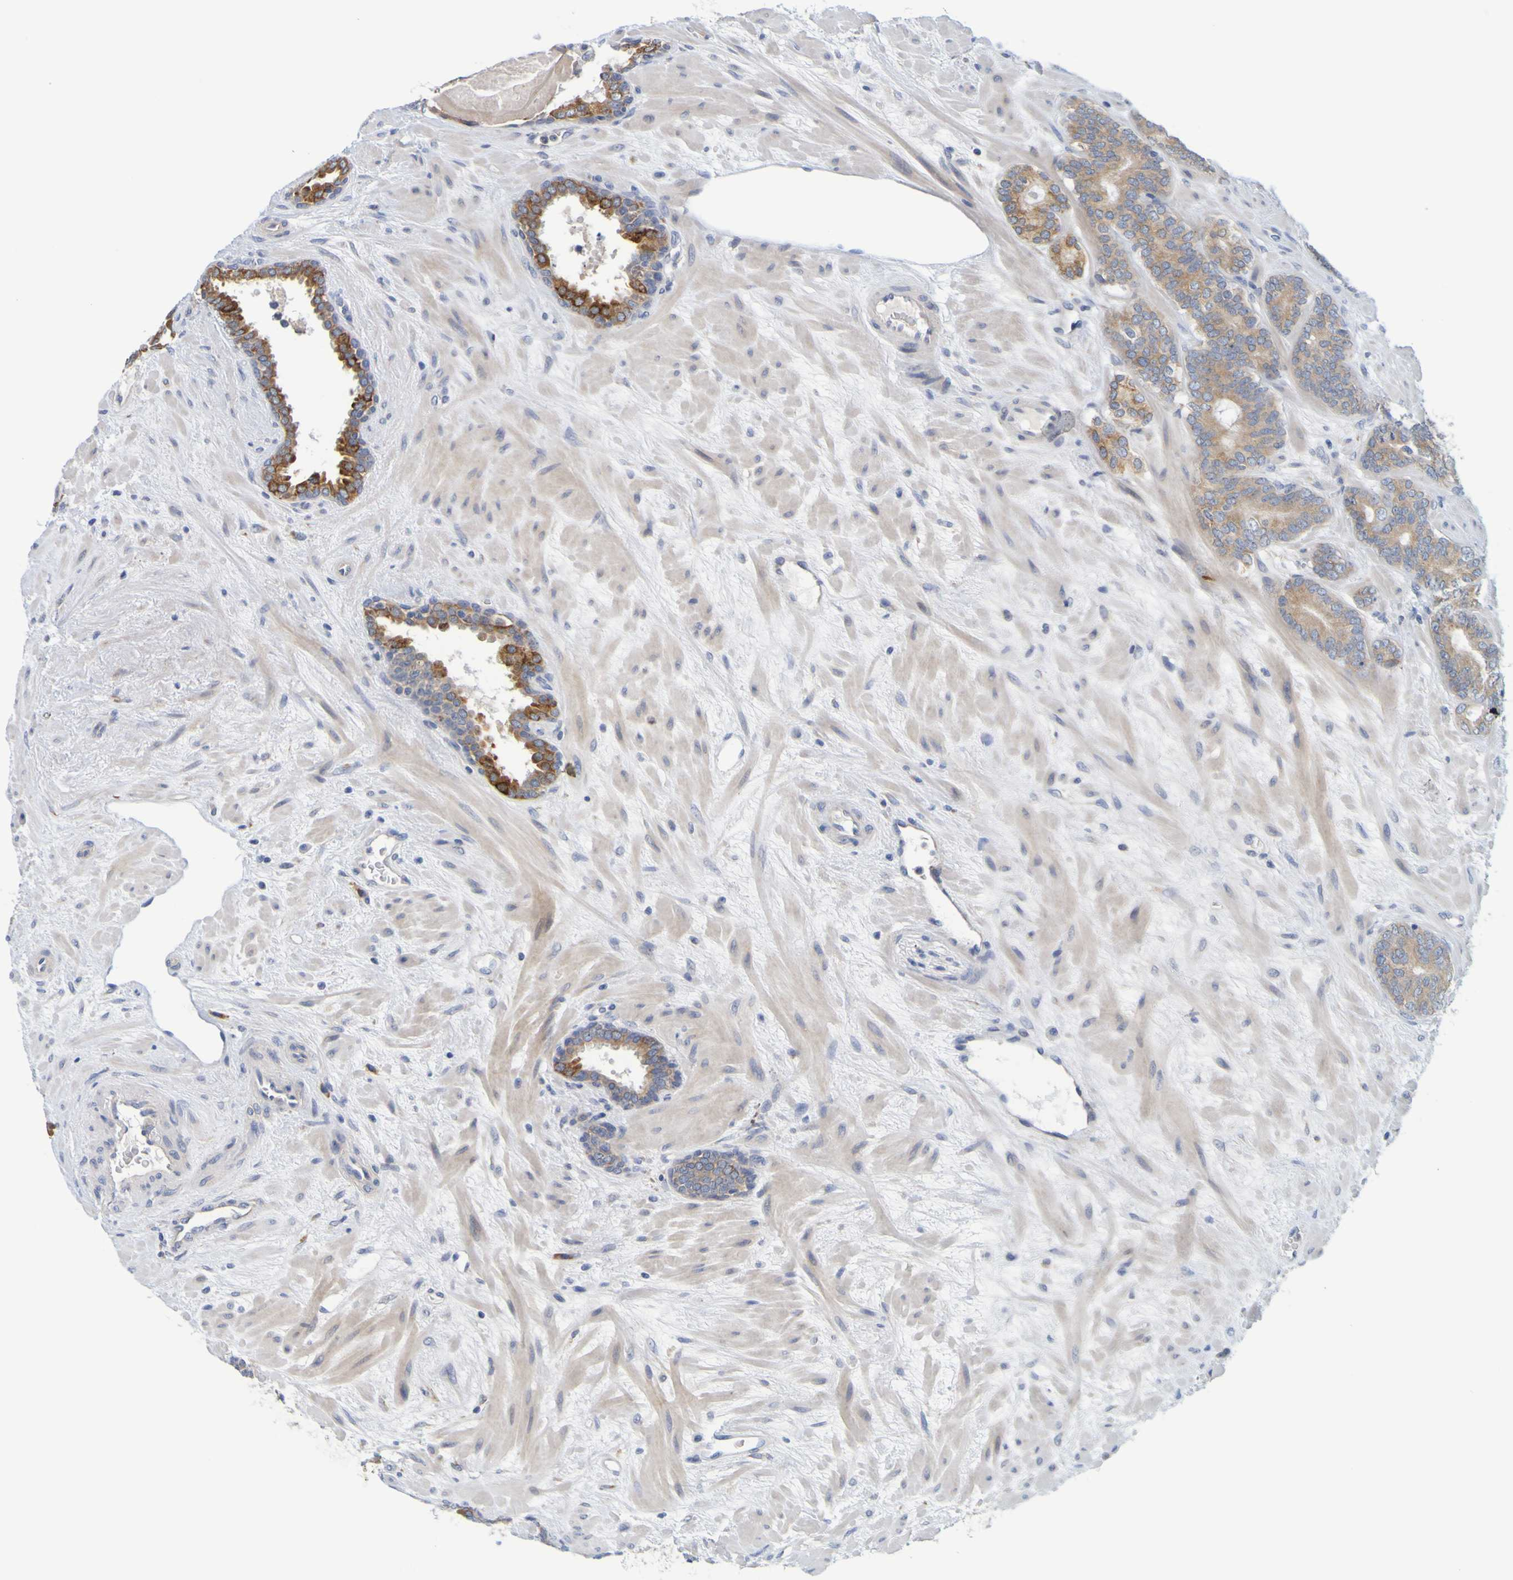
{"staining": {"intensity": "moderate", "quantity": ">75%", "location": "cytoplasmic/membranous"}, "tissue": "prostate cancer", "cell_type": "Tumor cells", "image_type": "cancer", "snomed": [{"axis": "morphology", "description": "Adenocarcinoma, Low grade"}, {"axis": "topography", "description": "Prostate"}], "caption": "The photomicrograph demonstrates staining of prostate low-grade adenocarcinoma, revealing moderate cytoplasmic/membranous protein positivity (brown color) within tumor cells. (Stains: DAB in brown, nuclei in blue, Microscopy: brightfield microscopy at high magnification).", "gene": "SIL1", "patient": {"sex": "male", "age": 63}}